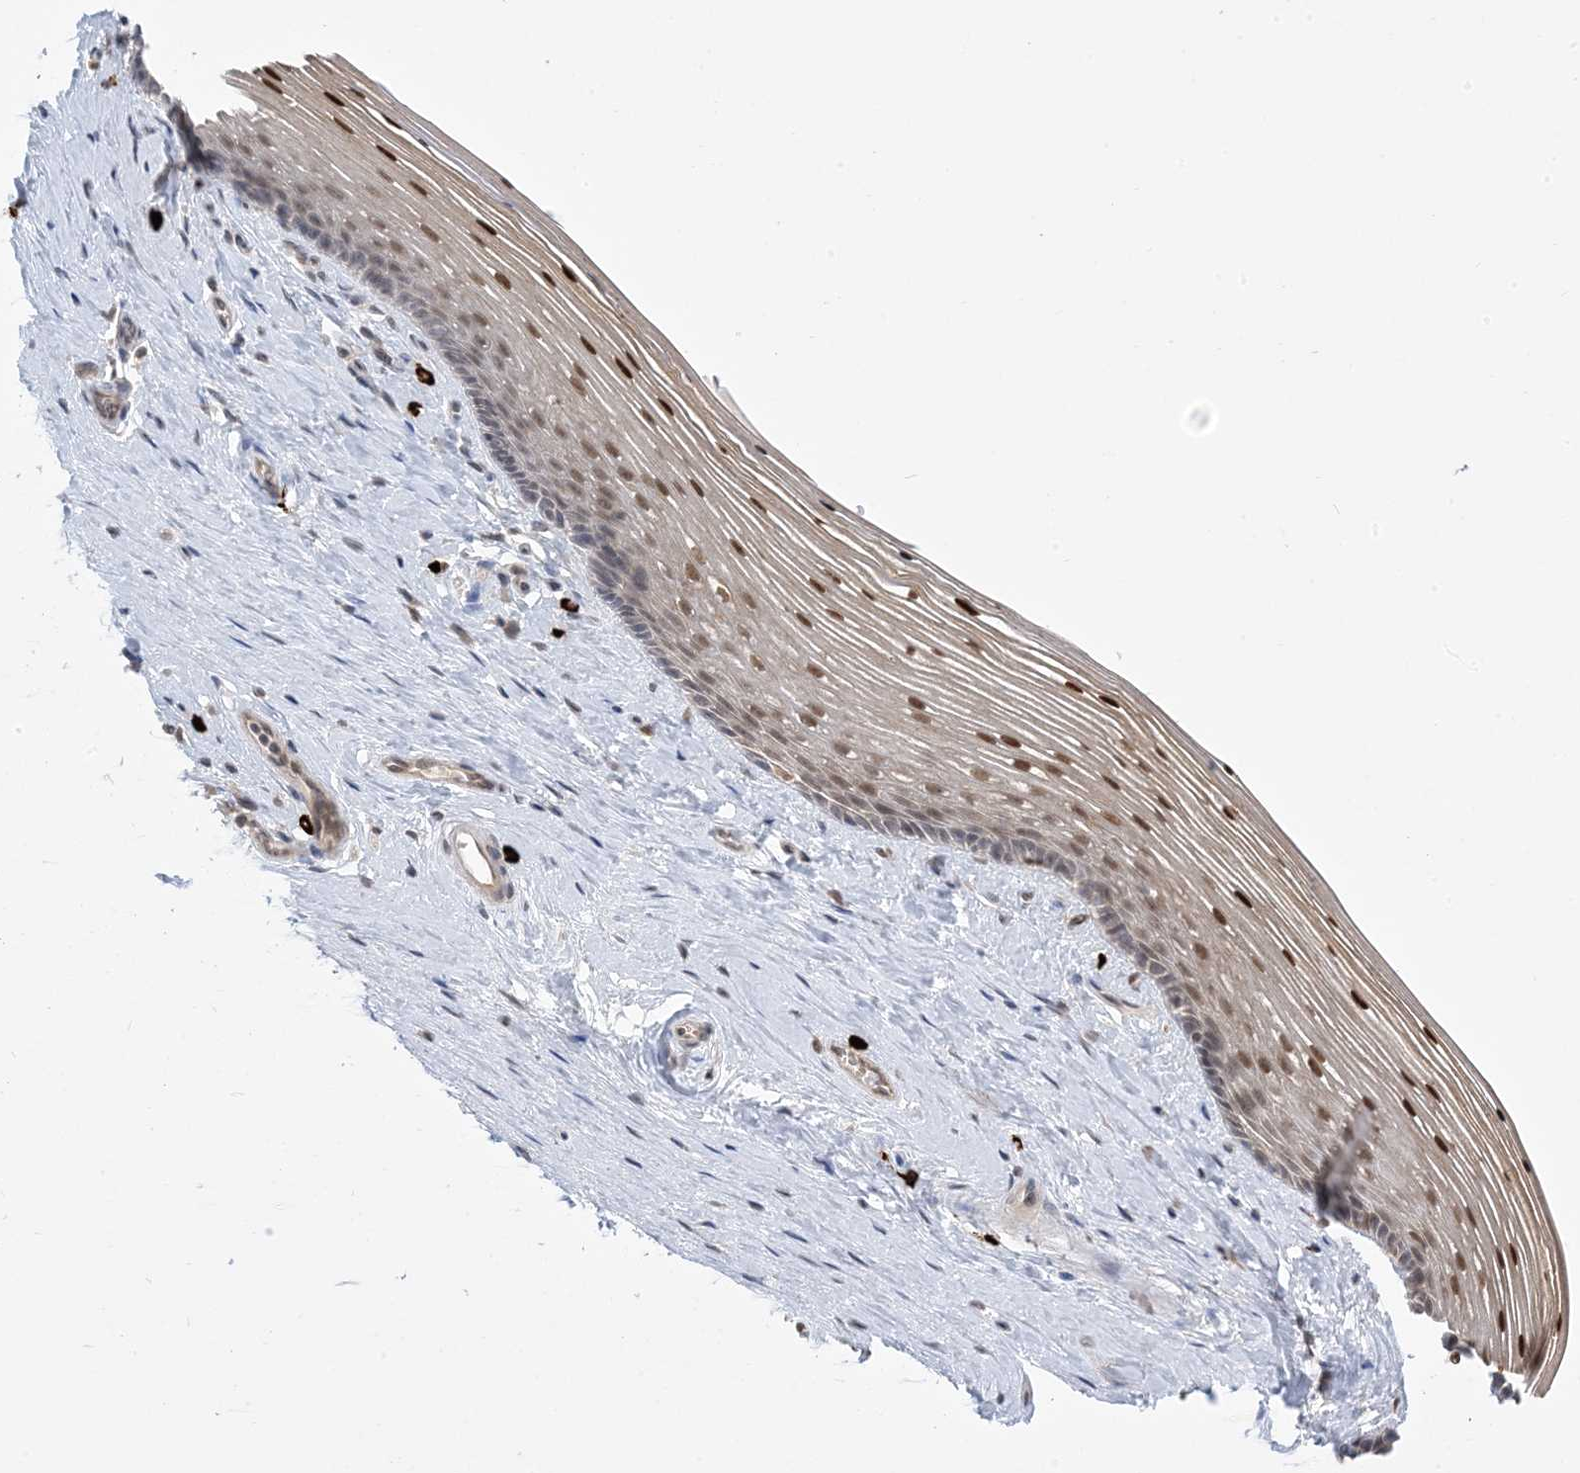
{"staining": {"intensity": "moderate", "quantity": "<25%", "location": "nuclear"}, "tissue": "vagina", "cell_type": "Squamous epithelial cells", "image_type": "normal", "snomed": [{"axis": "morphology", "description": "Normal tissue, NOS"}, {"axis": "topography", "description": "Vagina"}], "caption": "DAB immunohistochemical staining of unremarkable human vagina displays moderate nuclear protein staining in approximately <25% of squamous epithelial cells.", "gene": "RANBP9", "patient": {"sex": "female", "age": 46}}